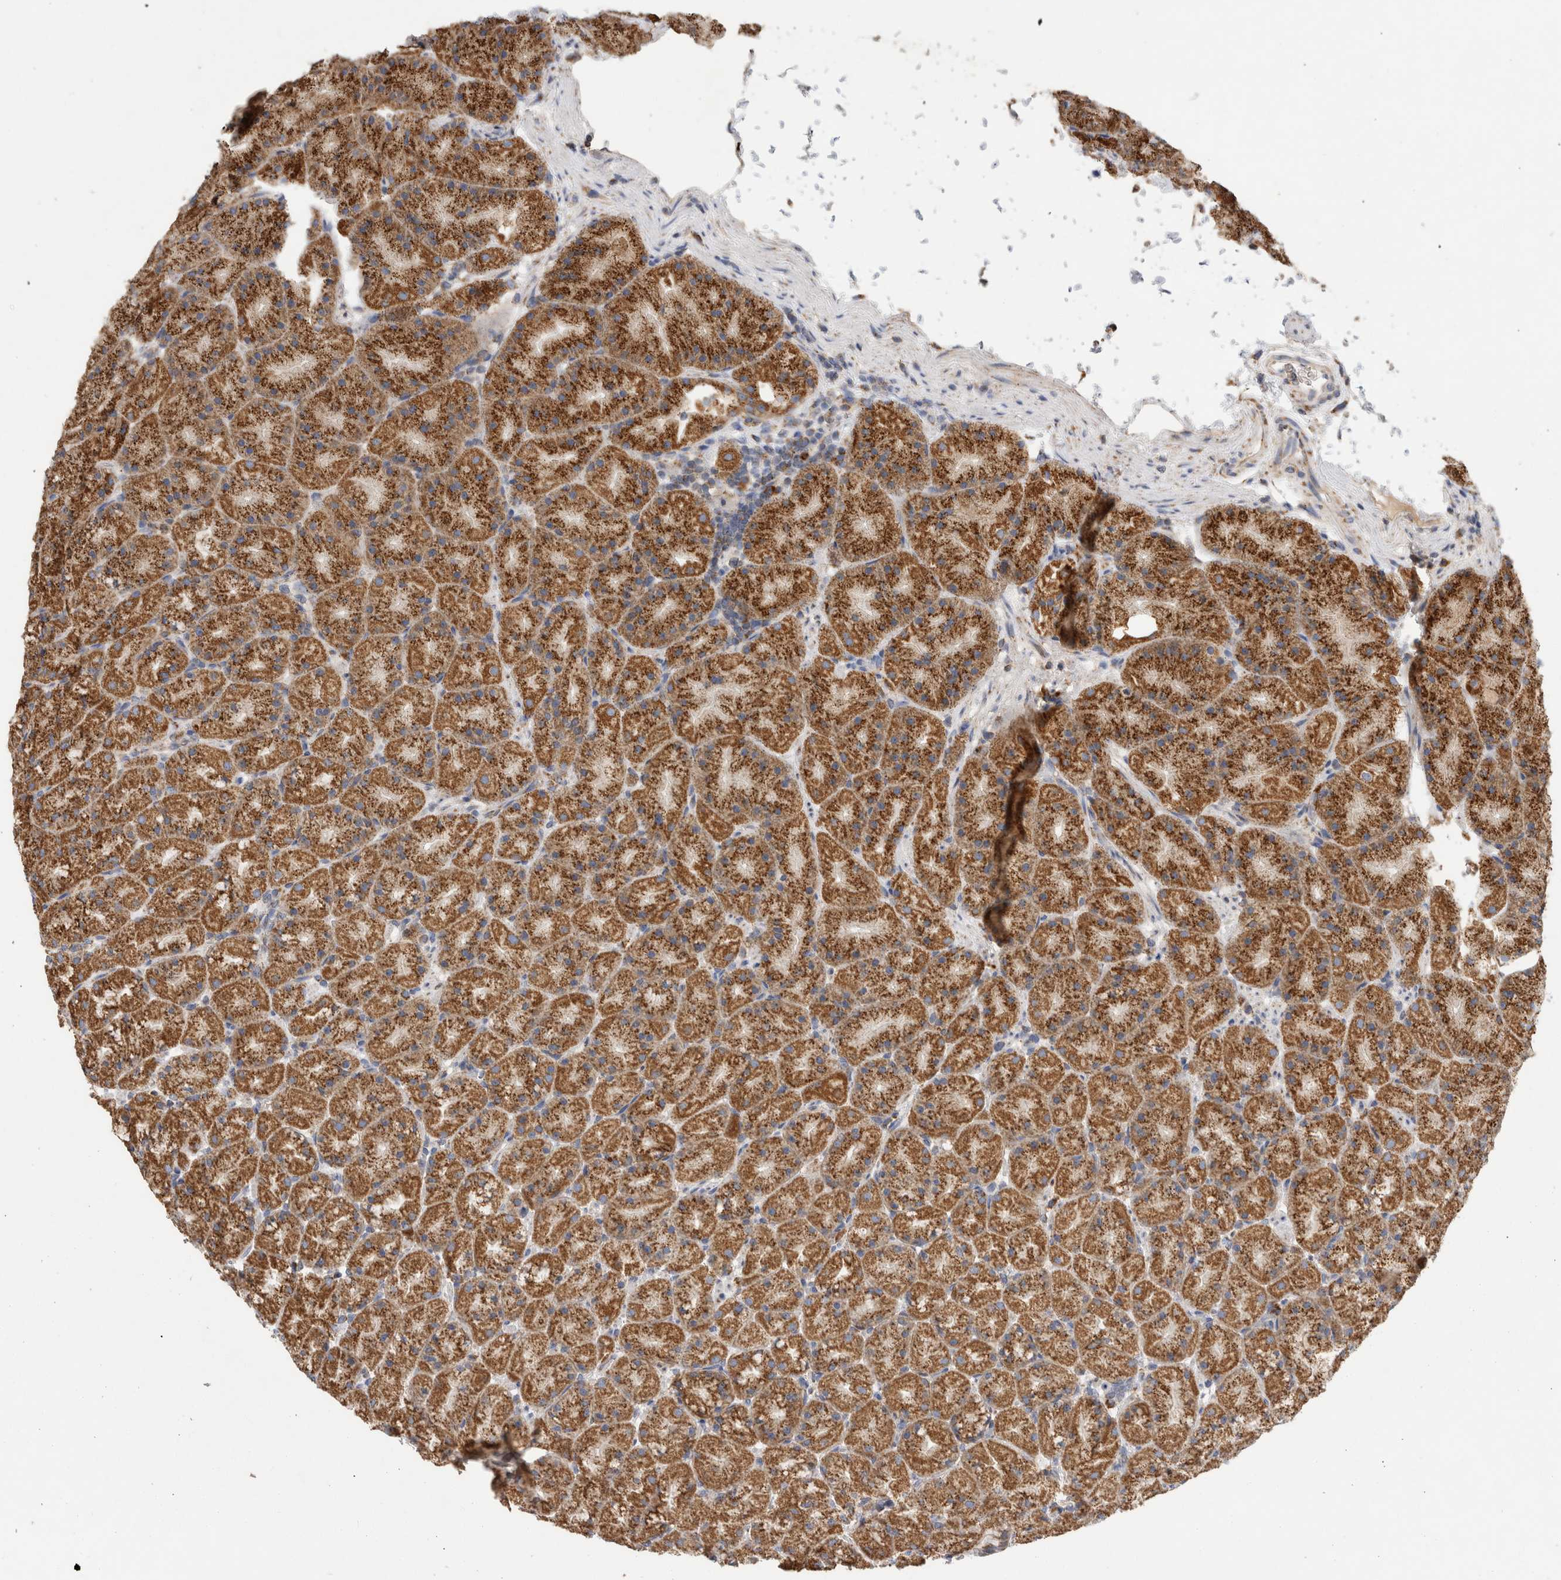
{"staining": {"intensity": "moderate", "quantity": ">75%", "location": "cytoplasmic/membranous"}, "tissue": "stomach", "cell_type": "Glandular cells", "image_type": "normal", "snomed": [{"axis": "morphology", "description": "Normal tissue, NOS"}, {"axis": "topography", "description": "Stomach, upper"}, {"axis": "topography", "description": "Stomach"}], "caption": "An image of stomach stained for a protein exhibits moderate cytoplasmic/membranous brown staining in glandular cells. The staining was performed using DAB (3,3'-diaminobenzidine), with brown indicating positive protein expression. Nuclei are stained blue with hematoxylin.", "gene": "IARS2", "patient": {"sex": "male", "age": 48}}